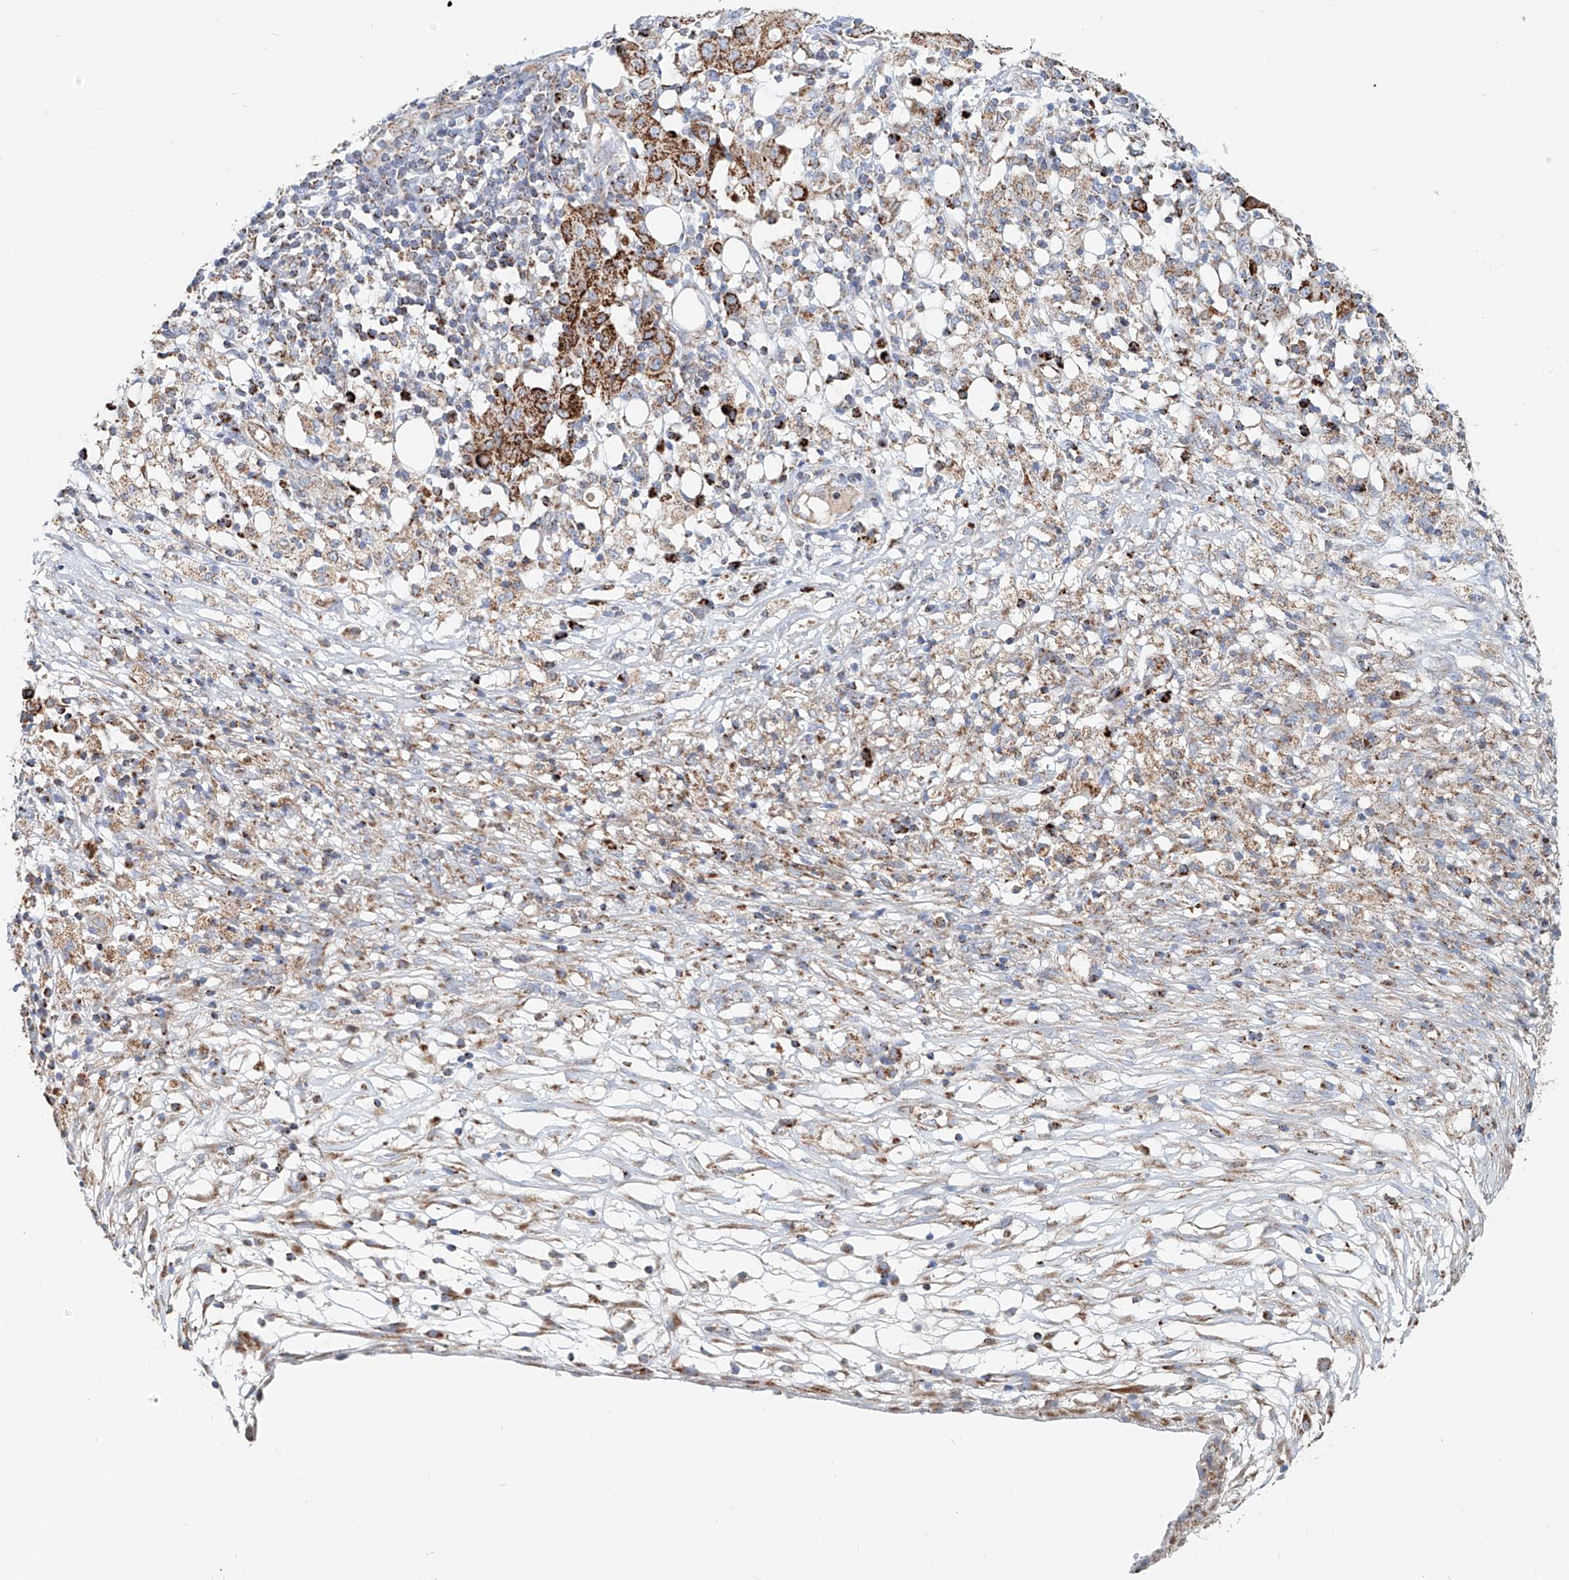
{"staining": {"intensity": "strong", "quantity": ">75%", "location": "cytoplasmic/membranous"}, "tissue": "ovarian cancer", "cell_type": "Tumor cells", "image_type": "cancer", "snomed": [{"axis": "morphology", "description": "Carcinoma, endometroid"}, {"axis": "topography", "description": "Ovary"}], "caption": "Brown immunohistochemical staining in human ovarian cancer (endometroid carcinoma) reveals strong cytoplasmic/membranous positivity in about >75% of tumor cells. (brown staining indicates protein expression, while blue staining denotes nuclei).", "gene": "CARD10", "patient": {"sex": "female", "age": 42}}